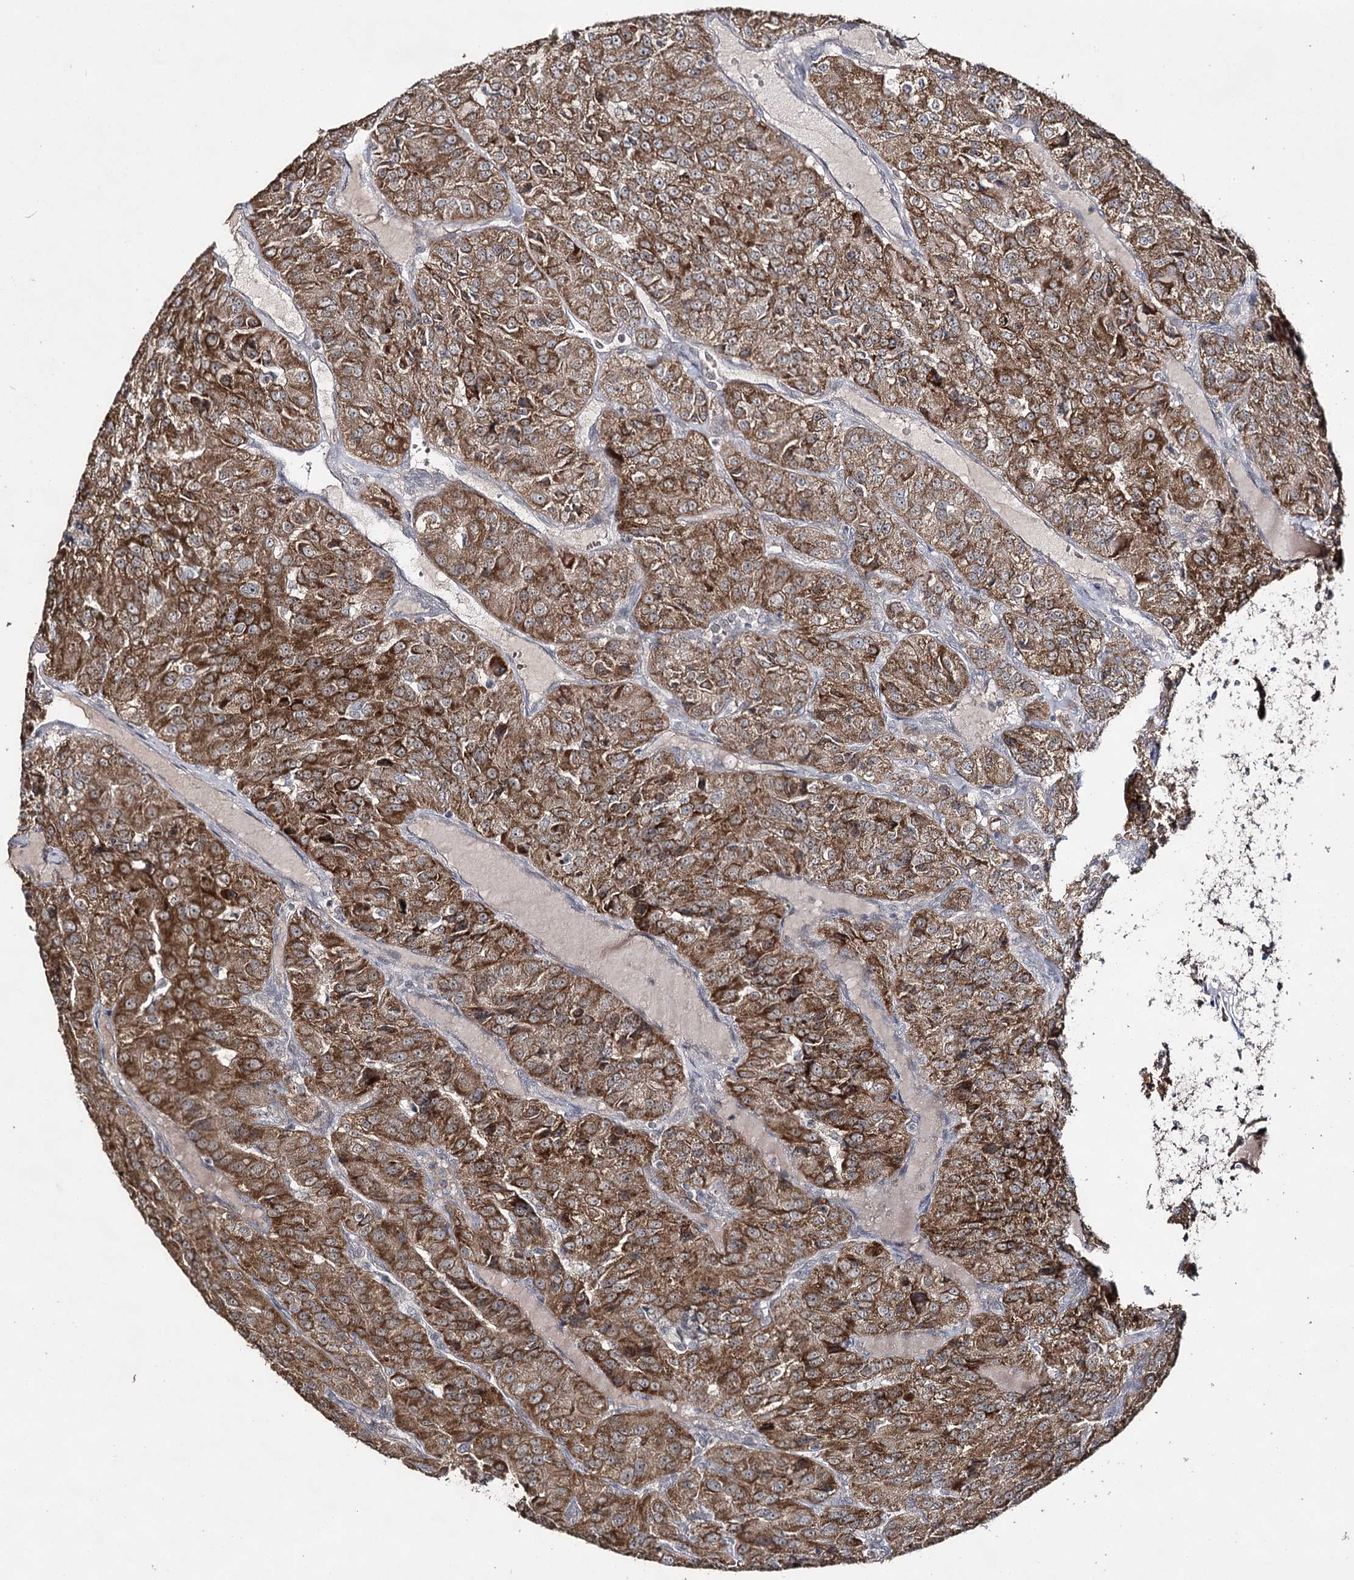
{"staining": {"intensity": "moderate", "quantity": ">75%", "location": "cytoplasmic/membranous"}, "tissue": "renal cancer", "cell_type": "Tumor cells", "image_type": "cancer", "snomed": [{"axis": "morphology", "description": "Adenocarcinoma, NOS"}, {"axis": "topography", "description": "Kidney"}], "caption": "High-power microscopy captured an immunohistochemistry (IHC) photomicrograph of renal cancer (adenocarcinoma), revealing moderate cytoplasmic/membranous positivity in about >75% of tumor cells. The staining was performed using DAB to visualize the protein expression in brown, while the nuclei were stained in blue with hematoxylin (Magnification: 20x).", "gene": "ACTR6", "patient": {"sex": "female", "age": 63}}